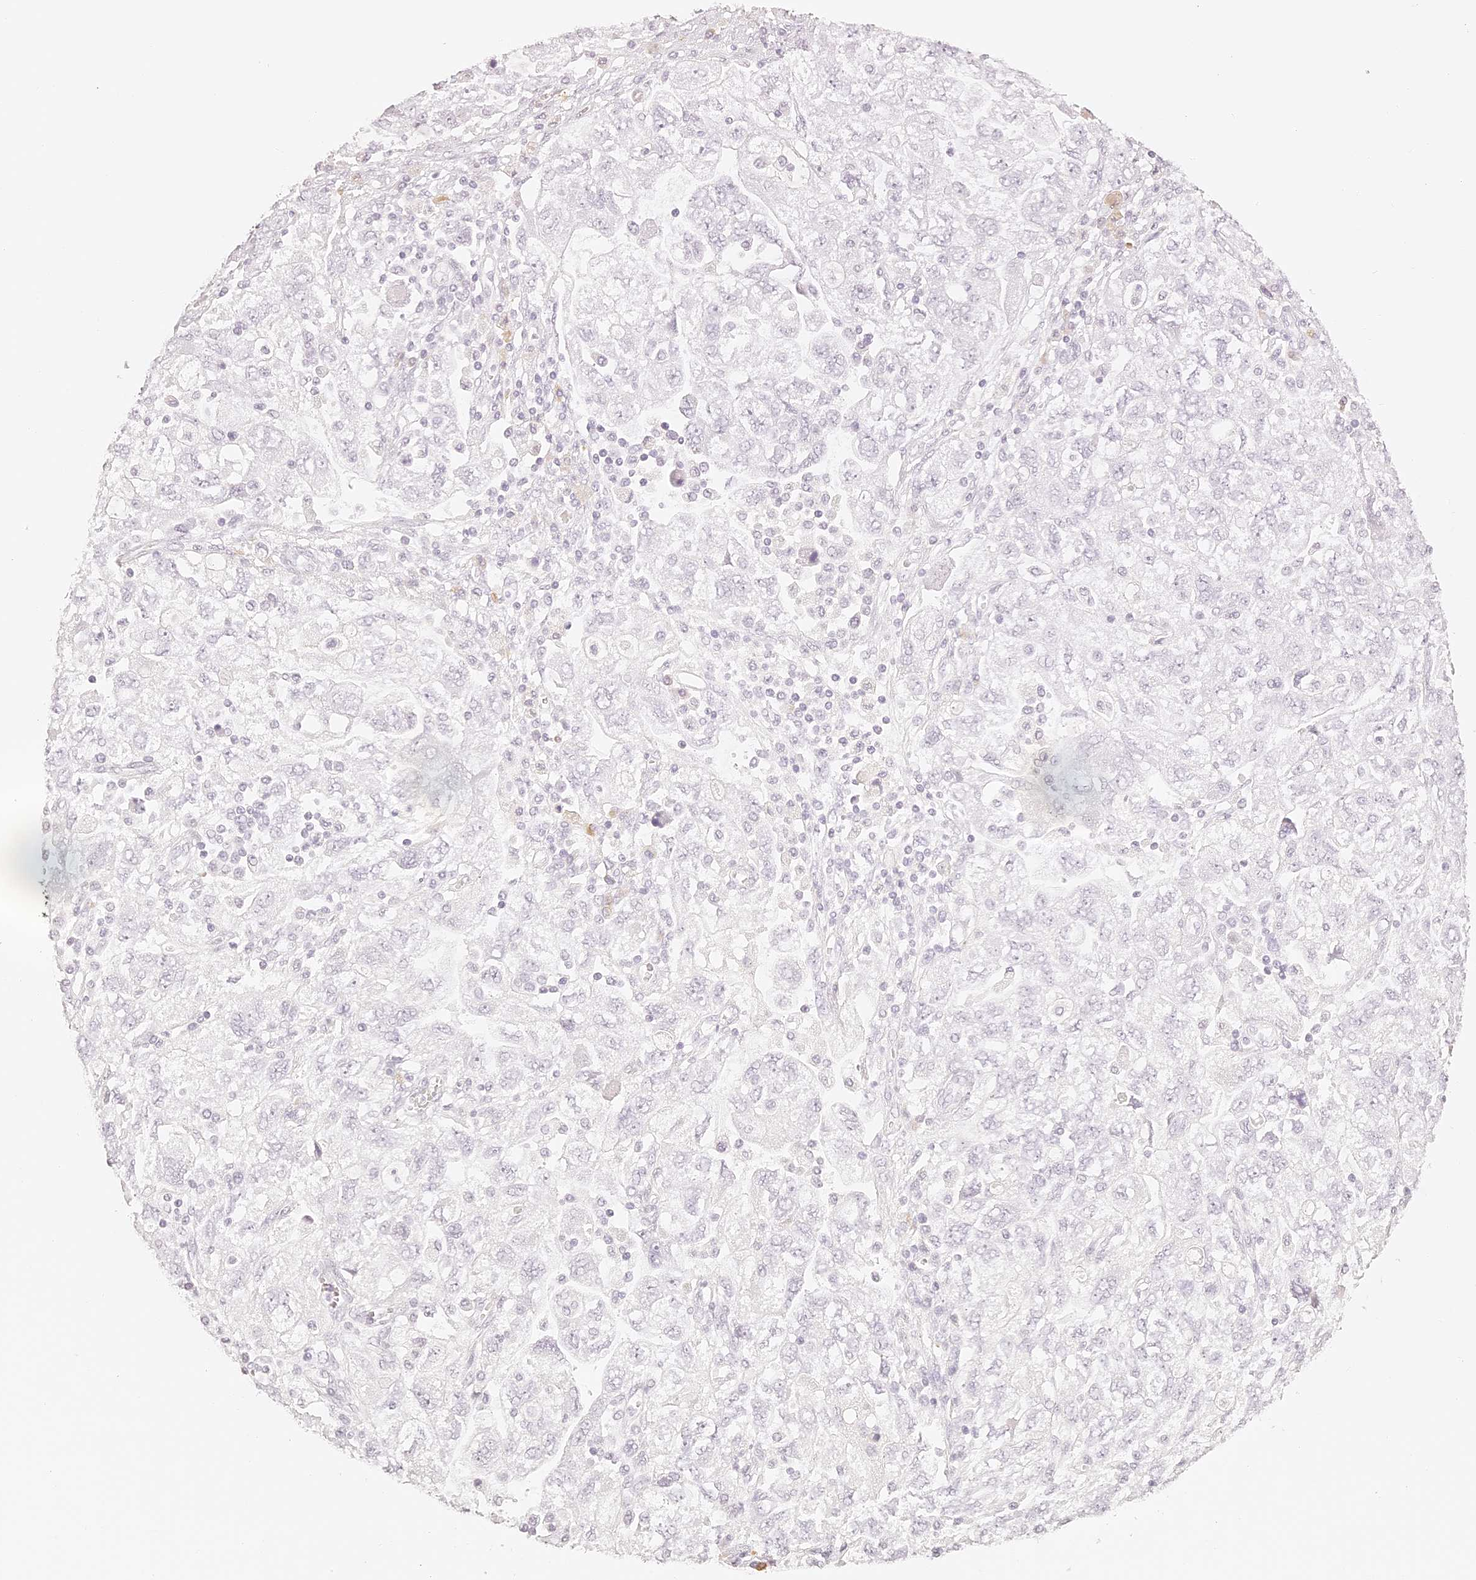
{"staining": {"intensity": "negative", "quantity": "none", "location": "none"}, "tissue": "ovarian cancer", "cell_type": "Tumor cells", "image_type": "cancer", "snomed": [{"axis": "morphology", "description": "Carcinoma, NOS"}, {"axis": "morphology", "description": "Cystadenocarcinoma, serous, NOS"}, {"axis": "topography", "description": "Ovary"}], "caption": "Protein analysis of ovarian serous cystadenocarcinoma reveals no significant positivity in tumor cells.", "gene": "TRIM45", "patient": {"sex": "female", "age": 69}}